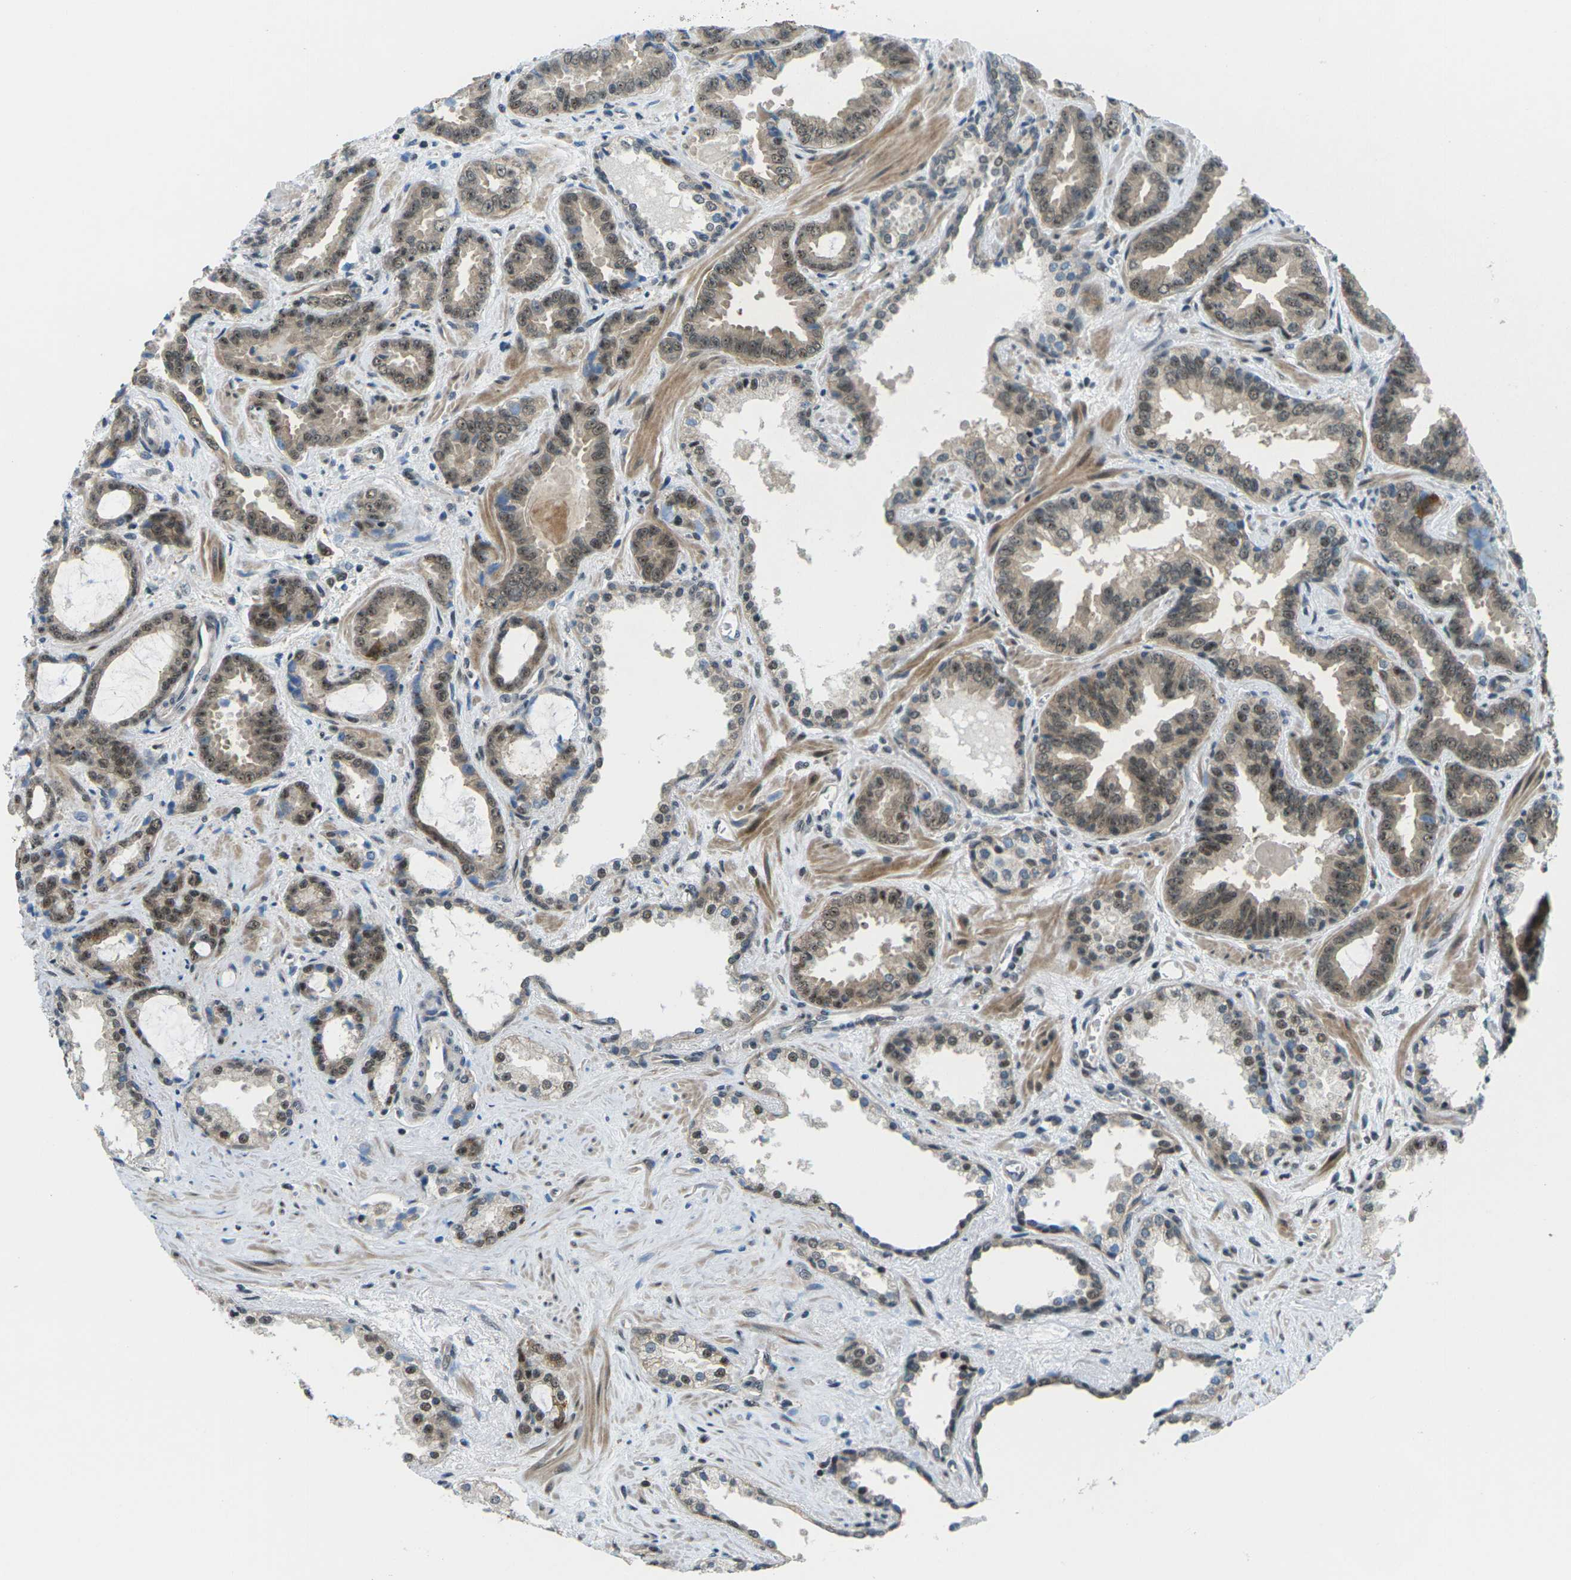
{"staining": {"intensity": "moderate", "quantity": ">75%", "location": "cytoplasmic/membranous,nuclear"}, "tissue": "prostate cancer", "cell_type": "Tumor cells", "image_type": "cancer", "snomed": [{"axis": "morphology", "description": "Adenocarcinoma, Low grade"}, {"axis": "topography", "description": "Prostate"}], "caption": "Immunohistochemistry (IHC) of prostate cancer (adenocarcinoma (low-grade)) exhibits medium levels of moderate cytoplasmic/membranous and nuclear staining in about >75% of tumor cells.", "gene": "UBE2S", "patient": {"sex": "male", "age": 60}}